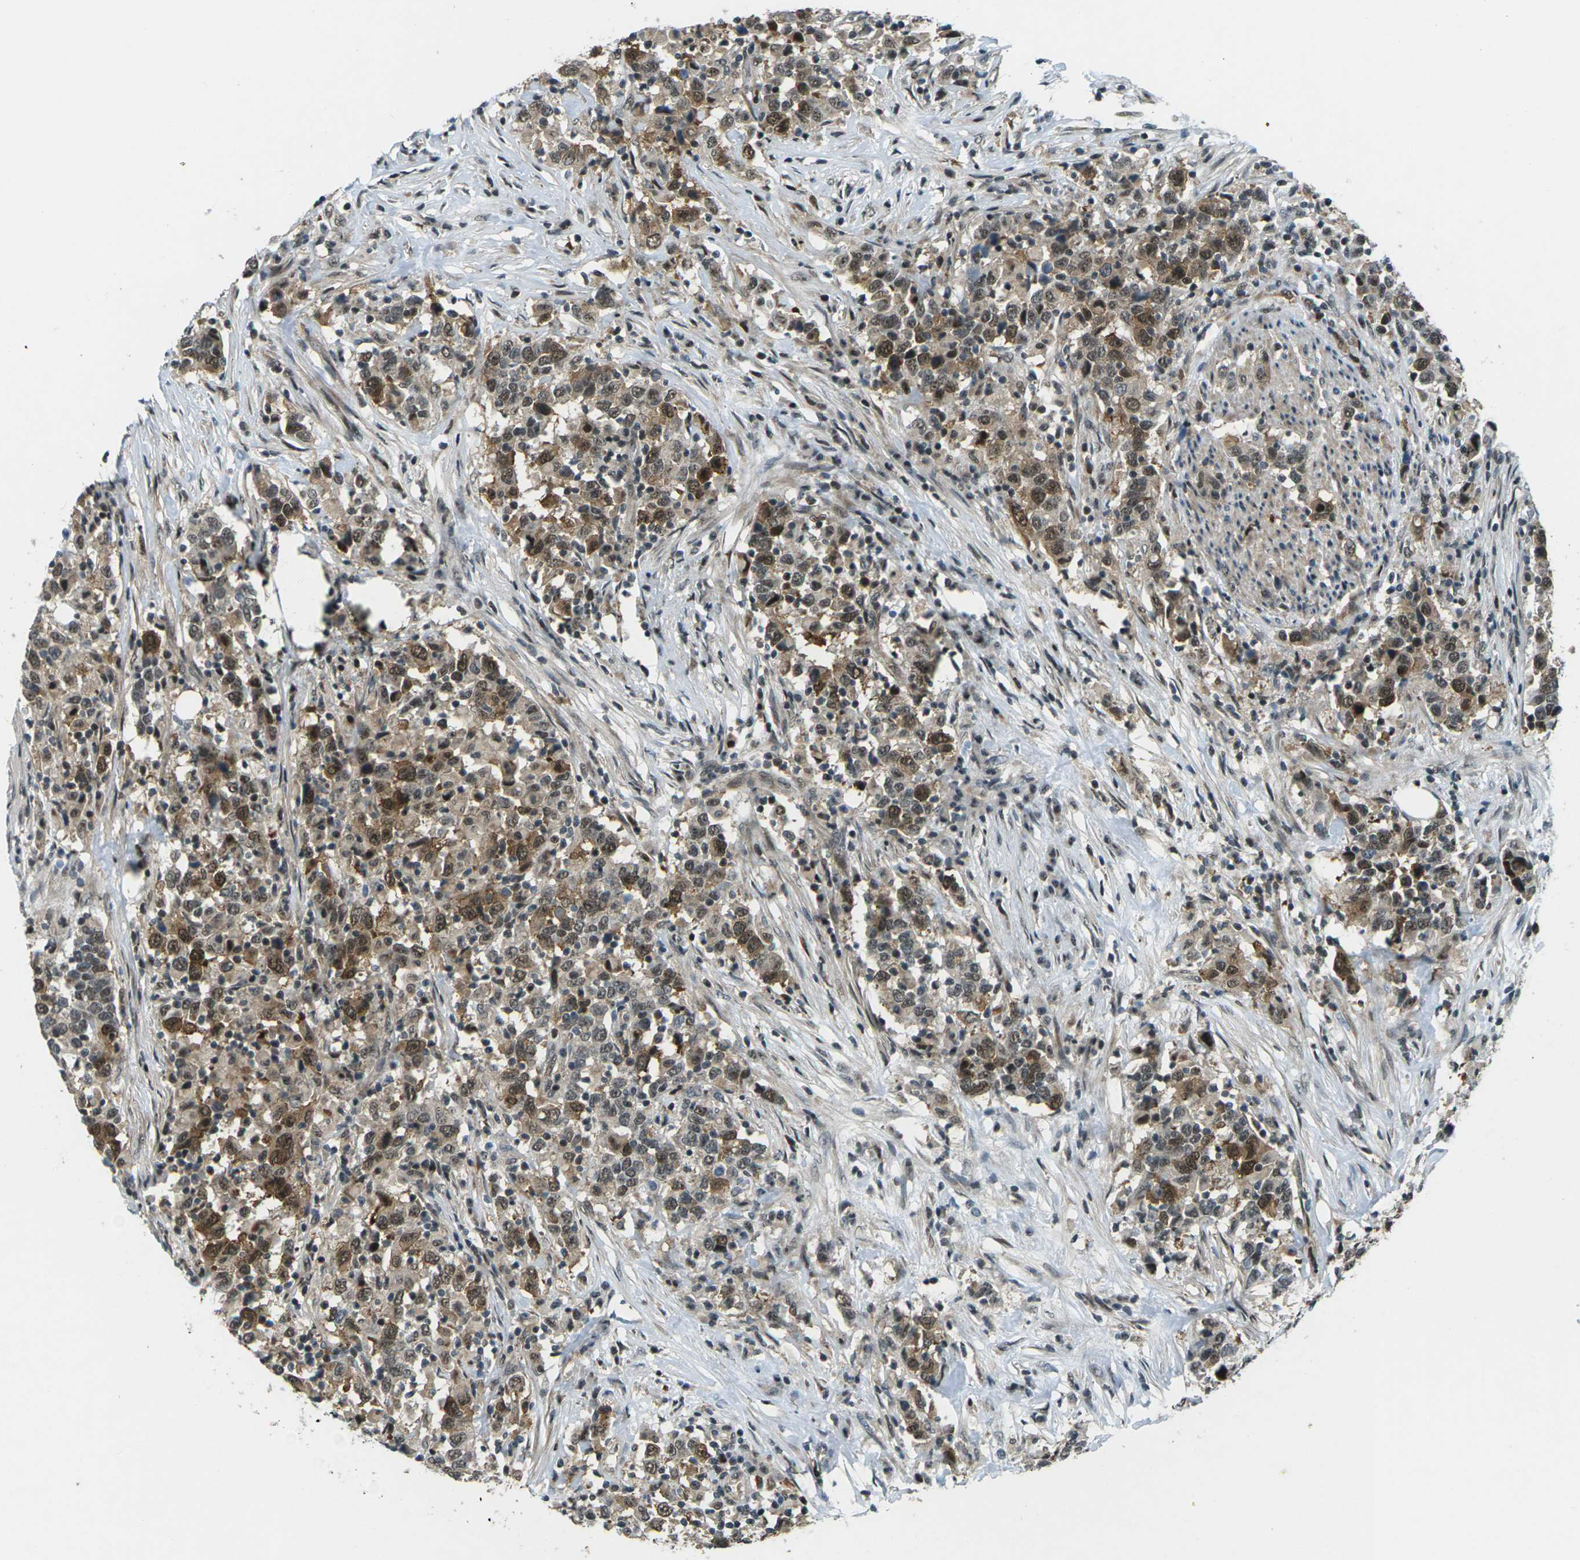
{"staining": {"intensity": "moderate", "quantity": ">75%", "location": "cytoplasmic/membranous,nuclear"}, "tissue": "urothelial cancer", "cell_type": "Tumor cells", "image_type": "cancer", "snomed": [{"axis": "morphology", "description": "Urothelial carcinoma, High grade"}, {"axis": "topography", "description": "Urinary bladder"}], "caption": "Tumor cells show medium levels of moderate cytoplasmic/membranous and nuclear positivity in approximately >75% of cells in high-grade urothelial carcinoma.", "gene": "UBE2S", "patient": {"sex": "male", "age": 61}}